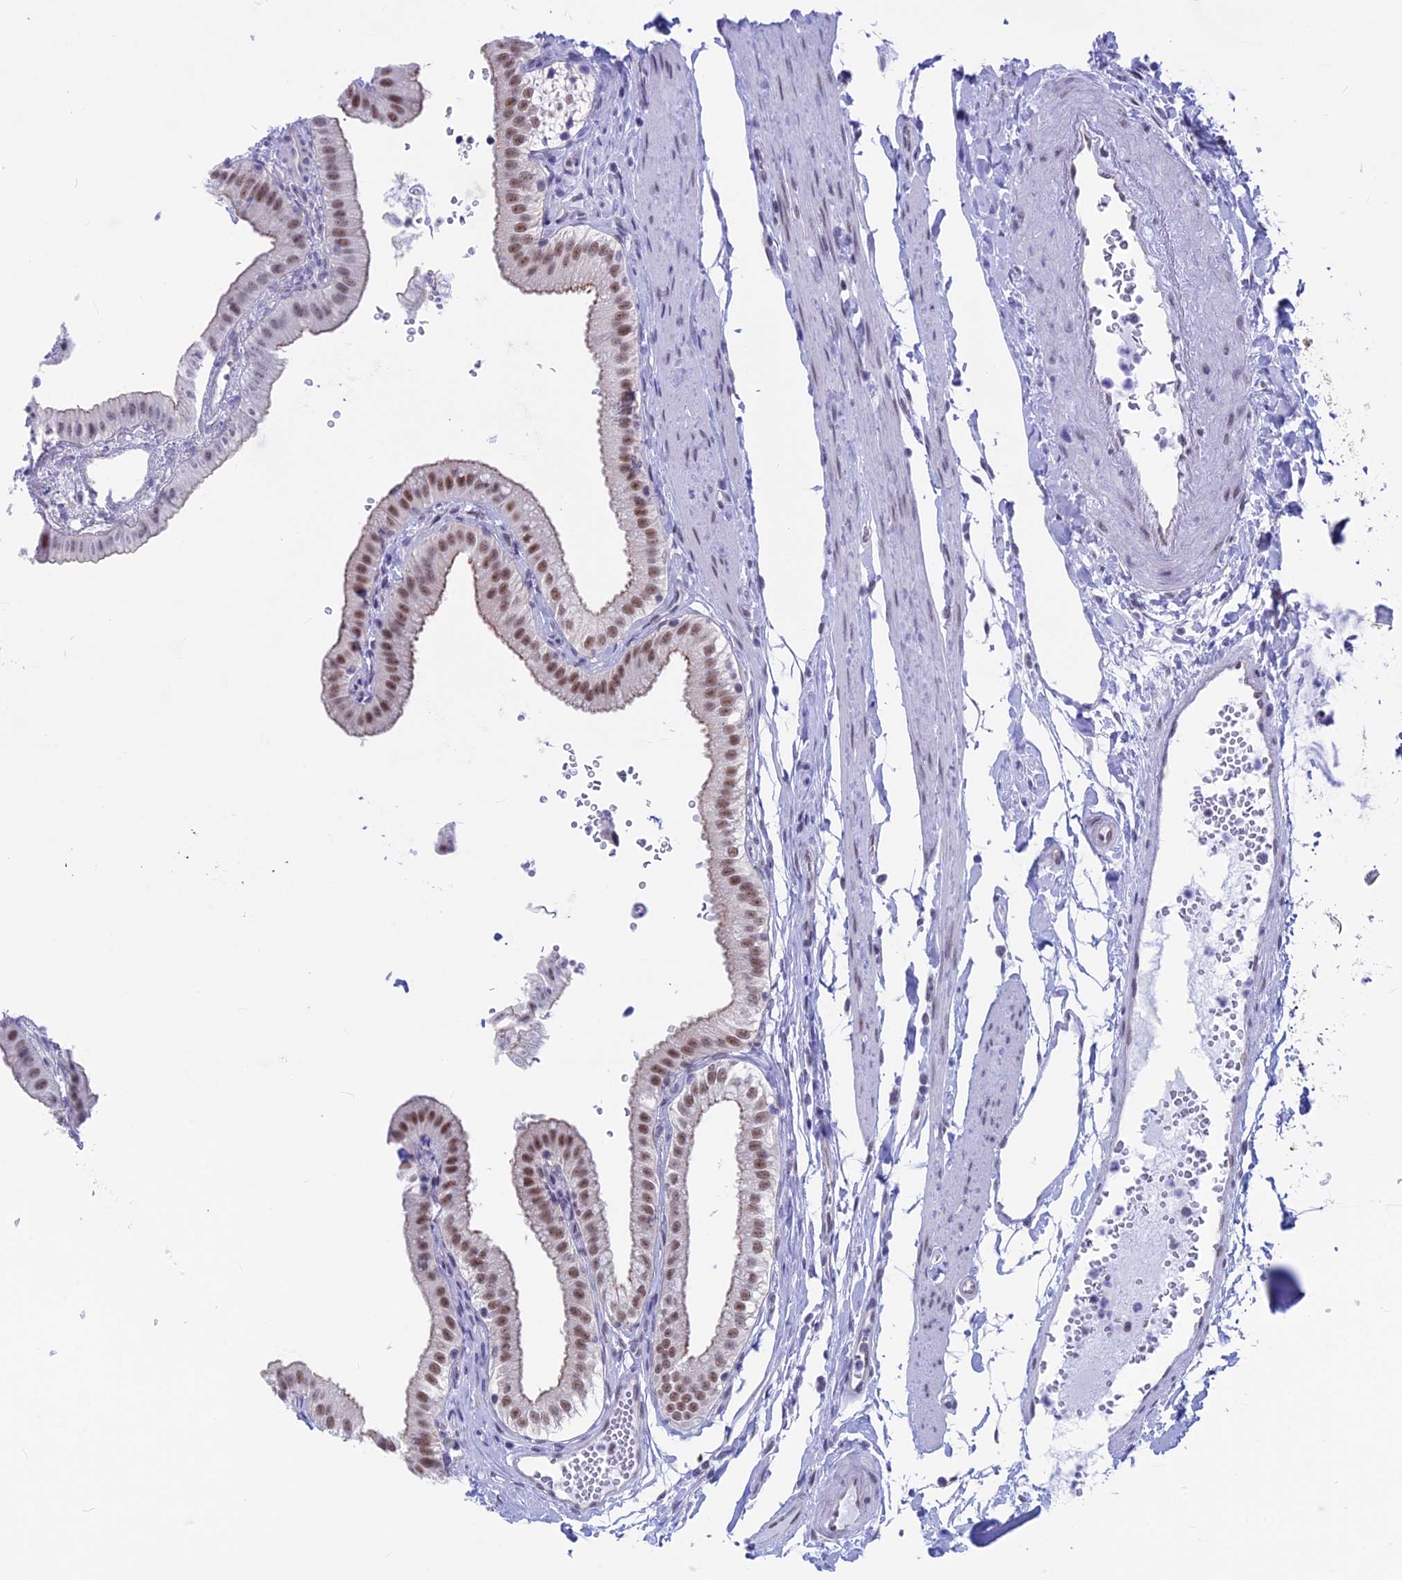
{"staining": {"intensity": "moderate", "quantity": ">75%", "location": "cytoplasmic/membranous,nuclear"}, "tissue": "gallbladder", "cell_type": "Glandular cells", "image_type": "normal", "snomed": [{"axis": "morphology", "description": "Normal tissue, NOS"}, {"axis": "topography", "description": "Gallbladder"}], "caption": "Unremarkable gallbladder reveals moderate cytoplasmic/membranous,nuclear staining in about >75% of glandular cells (DAB = brown stain, brightfield microscopy at high magnification)..", "gene": "SRSF5", "patient": {"sex": "female", "age": 61}}